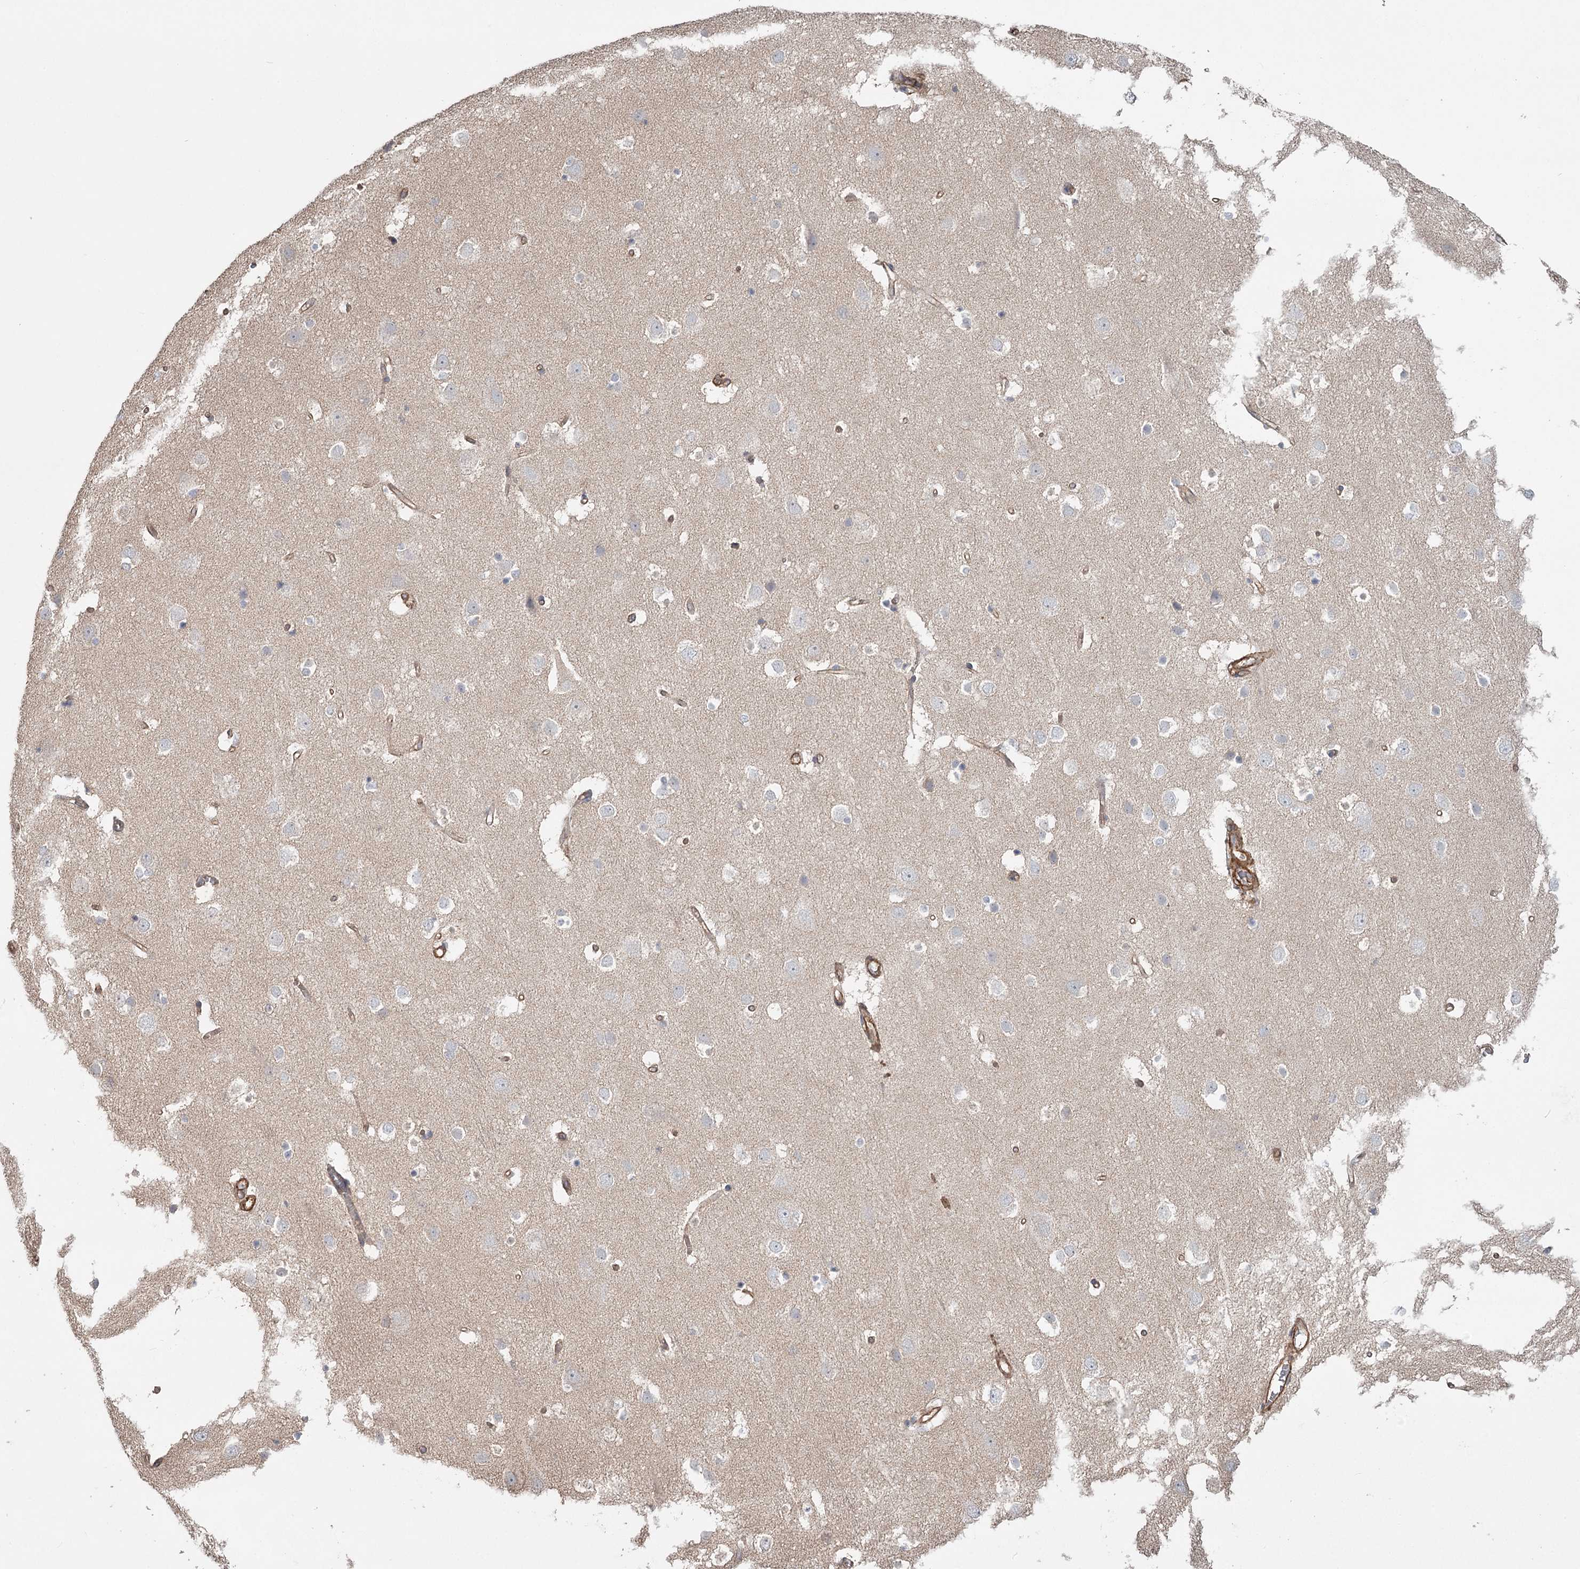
{"staining": {"intensity": "moderate", "quantity": ">75%", "location": "cytoplasmic/membranous"}, "tissue": "cerebral cortex", "cell_type": "Endothelial cells", "image_type": "normal", "snomed": [{"axis": "morphology", "description": "Normal tissue, NOS"}, {"axis": "topography", "description": "Cerebral cortex"}], "caption": "Protein staining of normal cerebral cortex exhibits moderate cytoplasmic/membranous staining in about >75% of endothelial cells.", "gene": "DHRS9", "patient": {"sex": "male", "age": 54}}